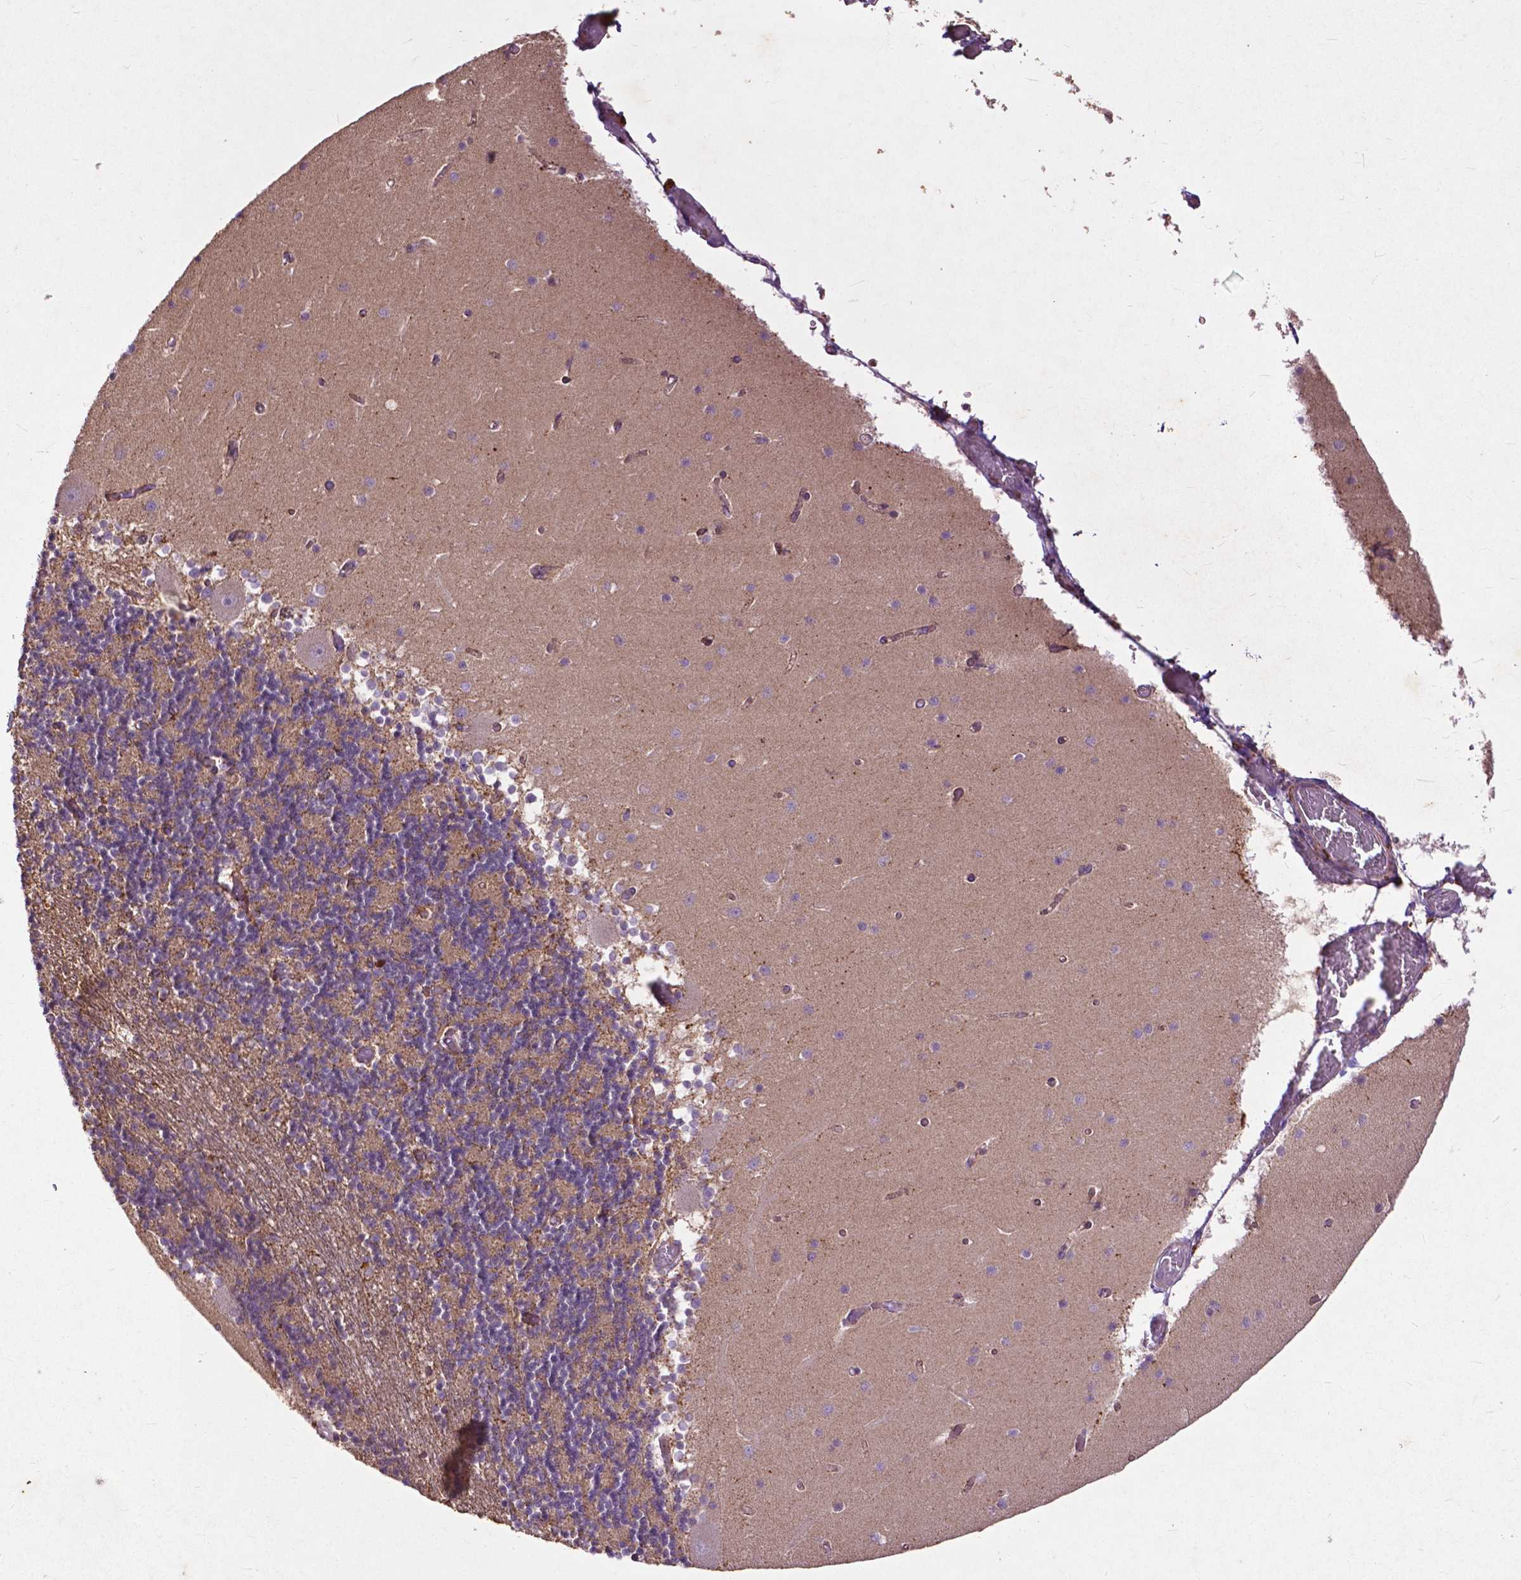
{"staining": {"intensity": "moderate", "quantity": "25%-75%", "location": "cytoplasmic/membranous"}, "tissue": "cerebellum", "cell_type": "Cells in granular layer", "image_type": "normal", "snomed": [{"axis": "morphology", "description": "Normal tissue, NOS"}, {"axis": "topography", "description": "Cerebellum"}], "caption": "Cells in granular layer reveal medium levels of moderate cytoplasmic/membranous positivity in approximately 25%-75% of cells in unremarkable cerebellum. The staining is performed using DAB (3,3'-diaminobenzidine) brown chromogen to label protein expression. The nuclei are counter-stained blue using hematoxylin.", "gene": "THEGL", "patient": {"sex": "female", "age": 28}}